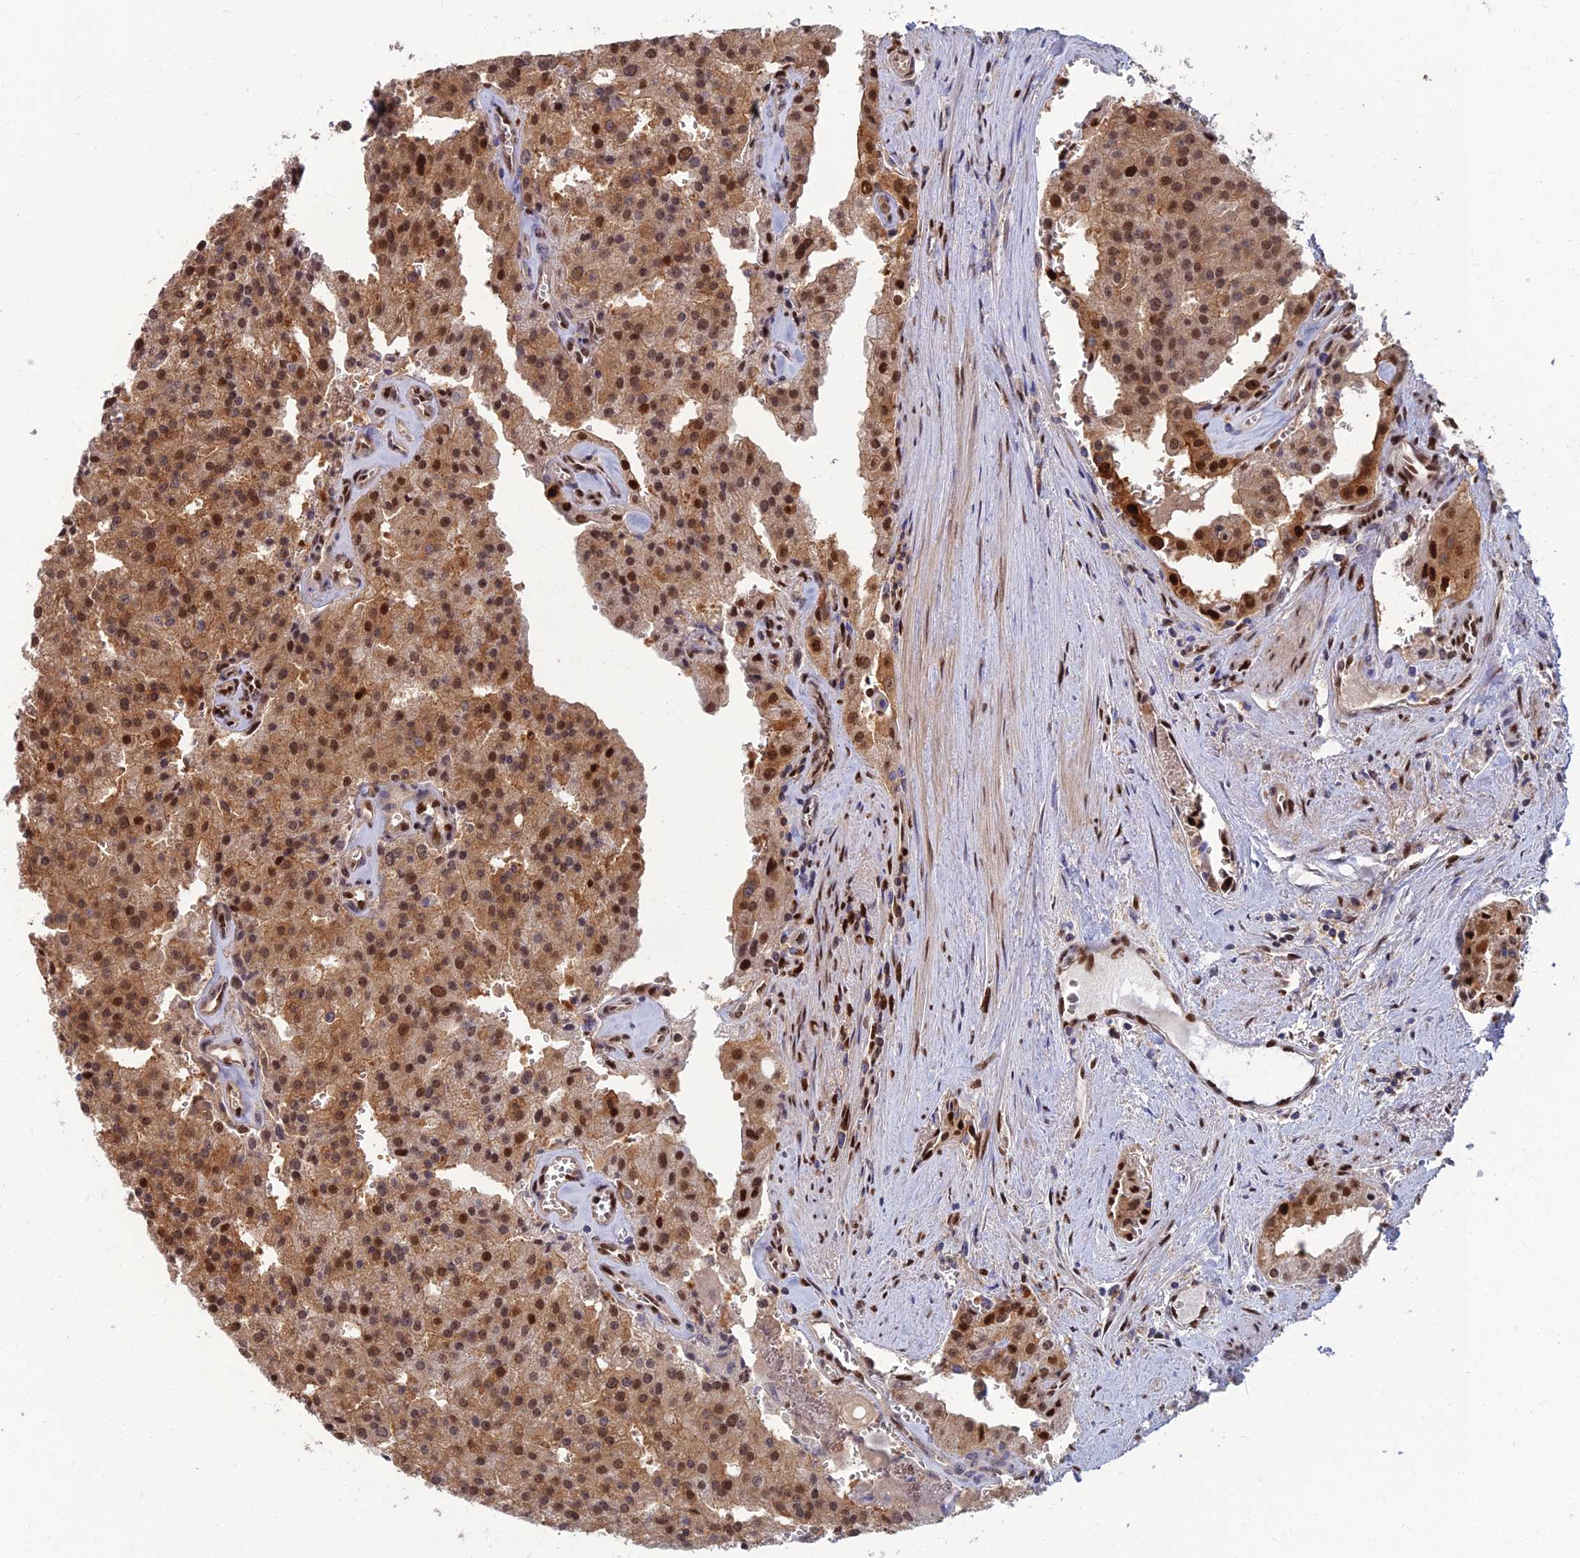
{"staining": {"intensity": "moderate", "quantity": ">75%", "location": "cytoplasmic/membranous,nuclear"}, "tissue": "prostate cancer", "cell_type": "Tumor cells", "image_type": "cancer", "snomed": [{"axis": "morphology", "description": "Adenocarcinoma, High grade"}, {"axis": "topography", "description": "Prostate"}], "caption": "Human prostate cancer stained with a protein marker demonstrates moderate staining in tumor cells.", "gene": "DNPEP", "patient": {"sex": "male", "age": 68}}